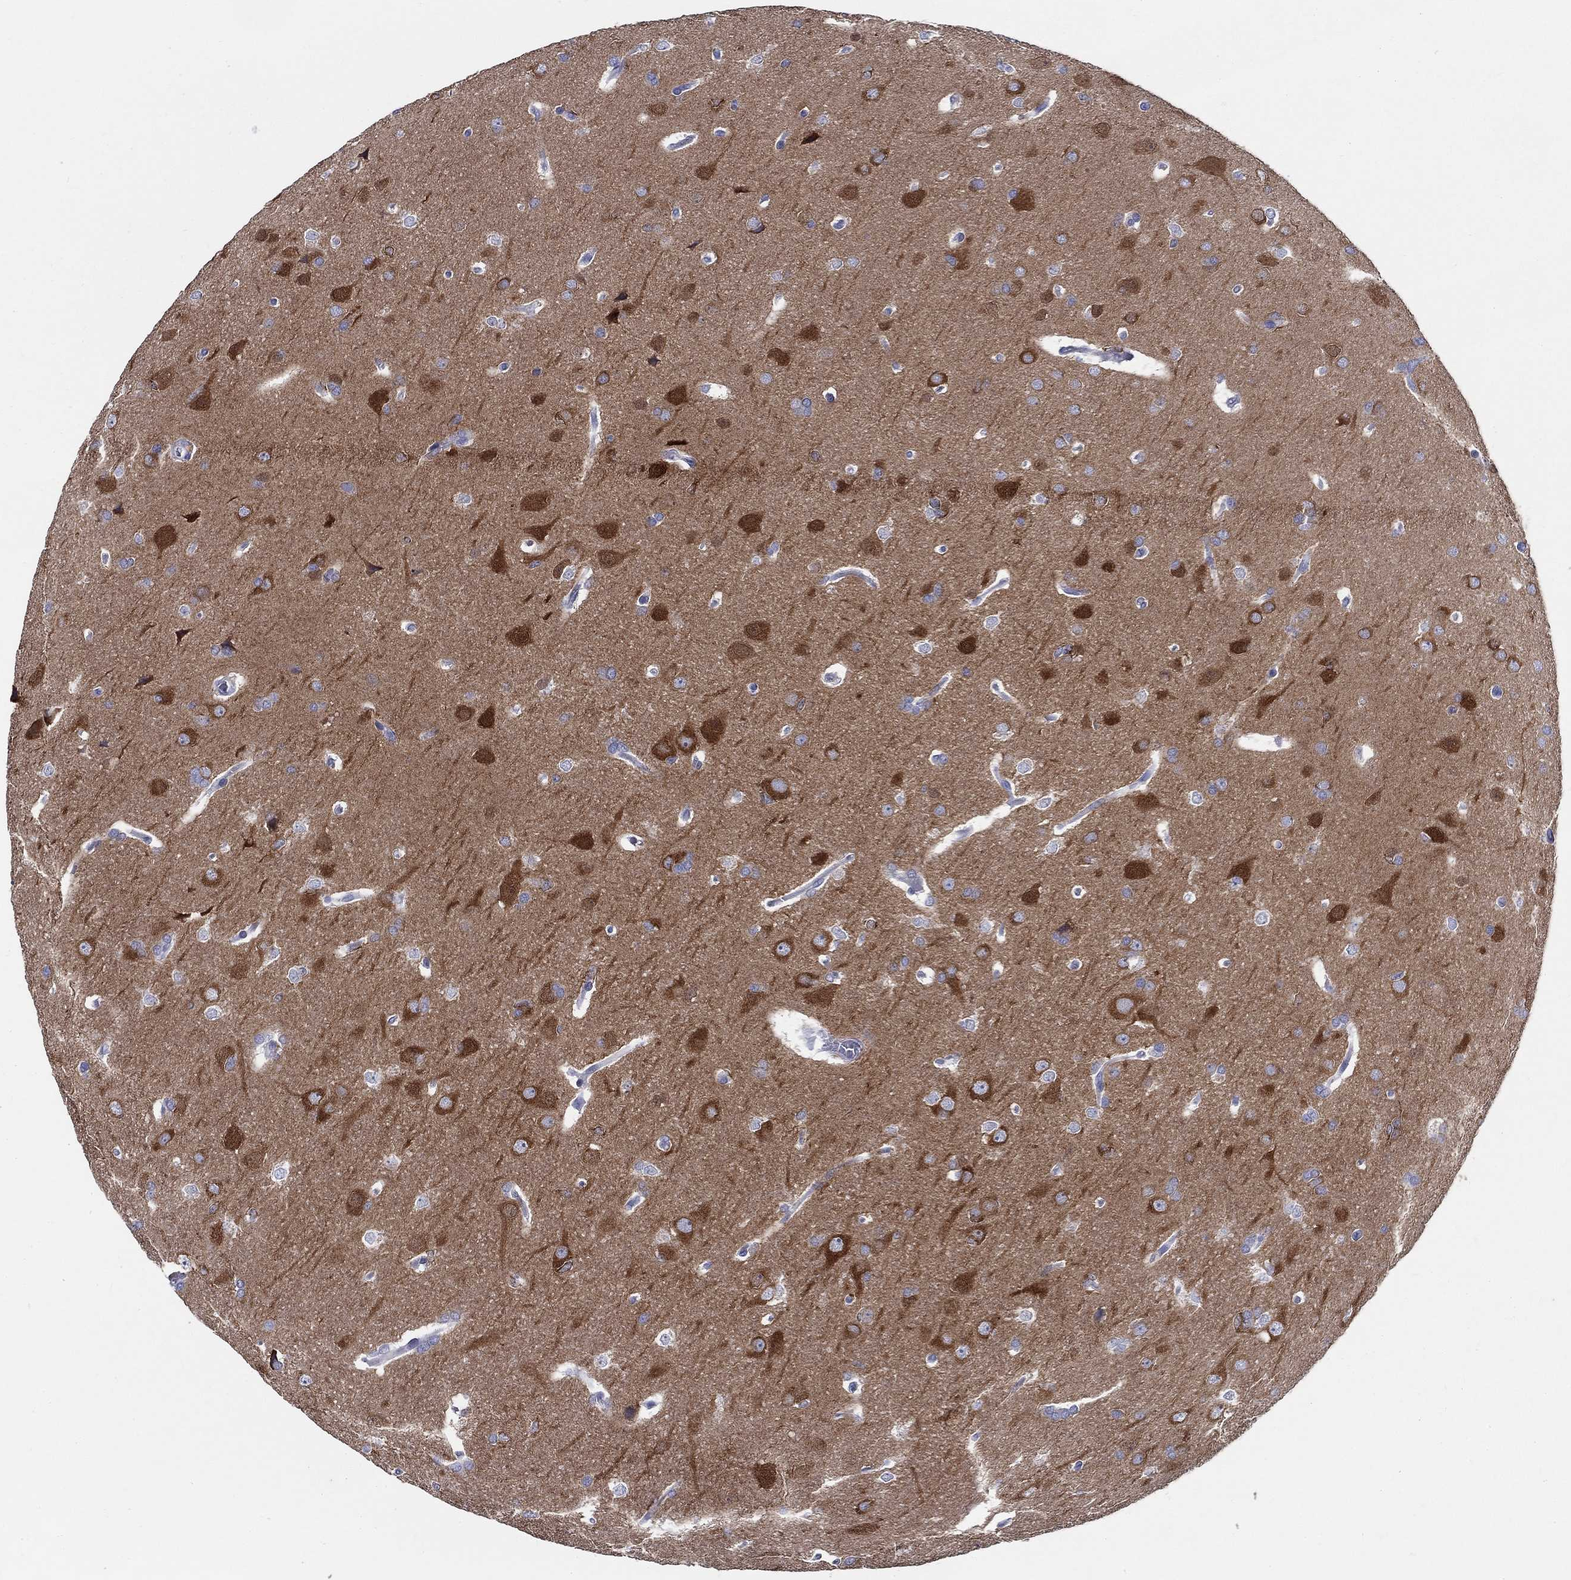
{"staining": {"intensity": "negative", "quantity": "none", "location": "none"}, "tissue": "glioma", "cell_type": "Tumor cells", "image_type": "cancer", "snomed": [{"axis": "morphology", "description": "Glioma, malignant, Low grade"}, {"axis": "topography", "description": "Brain"}], "caption": "This is an immunohistochemistry micrograph of glioma. There is no staining in tumor cells.", "gene": "RAP1GAP", "patient": {"sex": "female", "age": 32}}